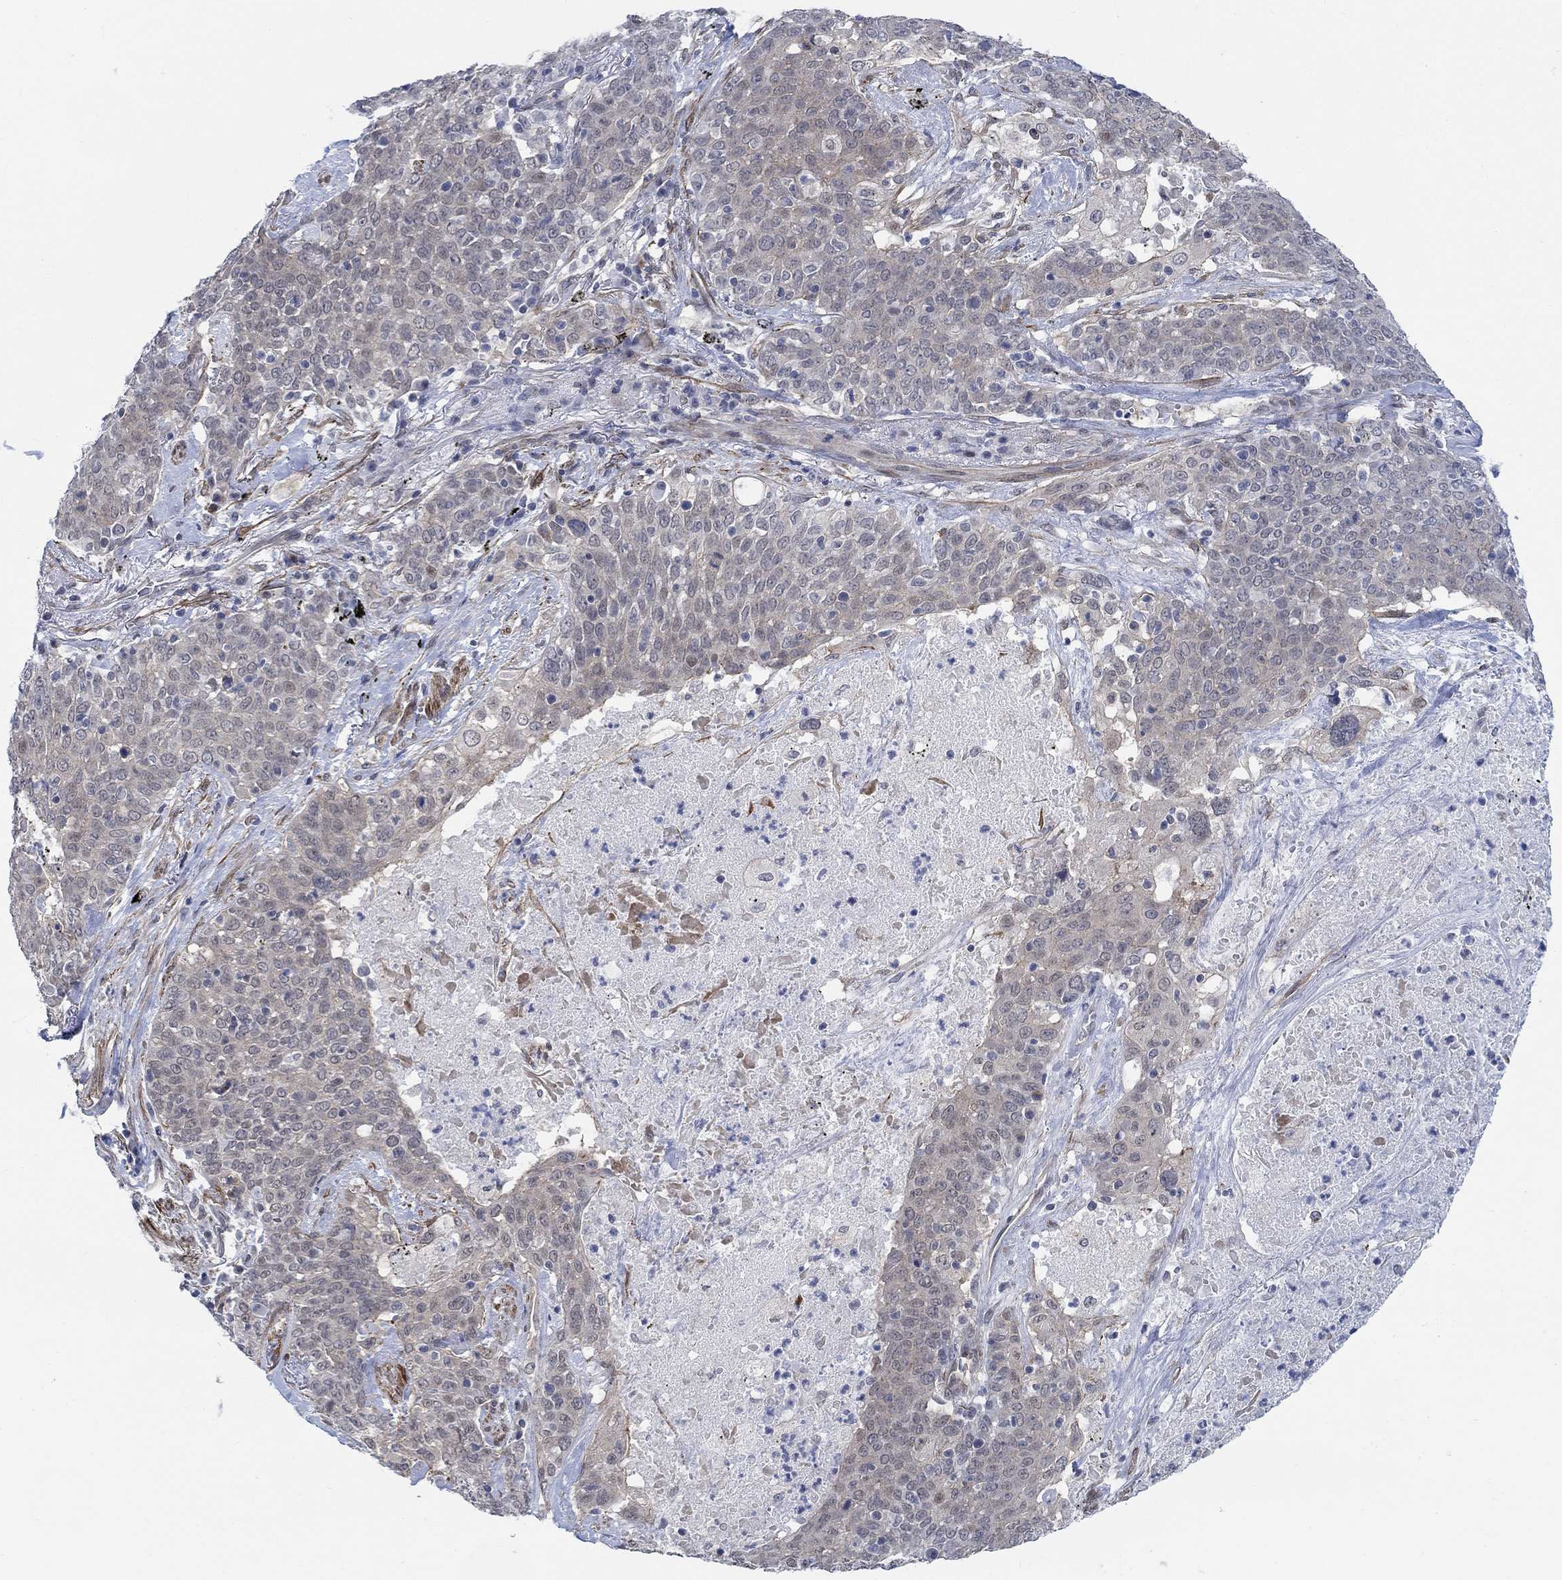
{"staining": {"intensity": "weak", "quantity": "<25%", "location": "nuclear"}, "tissue": "lung cancer", "cell_type": "Tumor cells", "image_type": "cancer", "snomed": [{"axis": "morphology", "description": "Squamous cell carcinoma, NOS"}, {"axis": "topography", "description": "Lung"}], "caption": "This is a micrograph of IHC staining of lung cancer (squamous cell carcinoma), which shows no staining in tumor cells.", "gene": "KCNH8", "patient": {"sex": "male", "age": 82}}